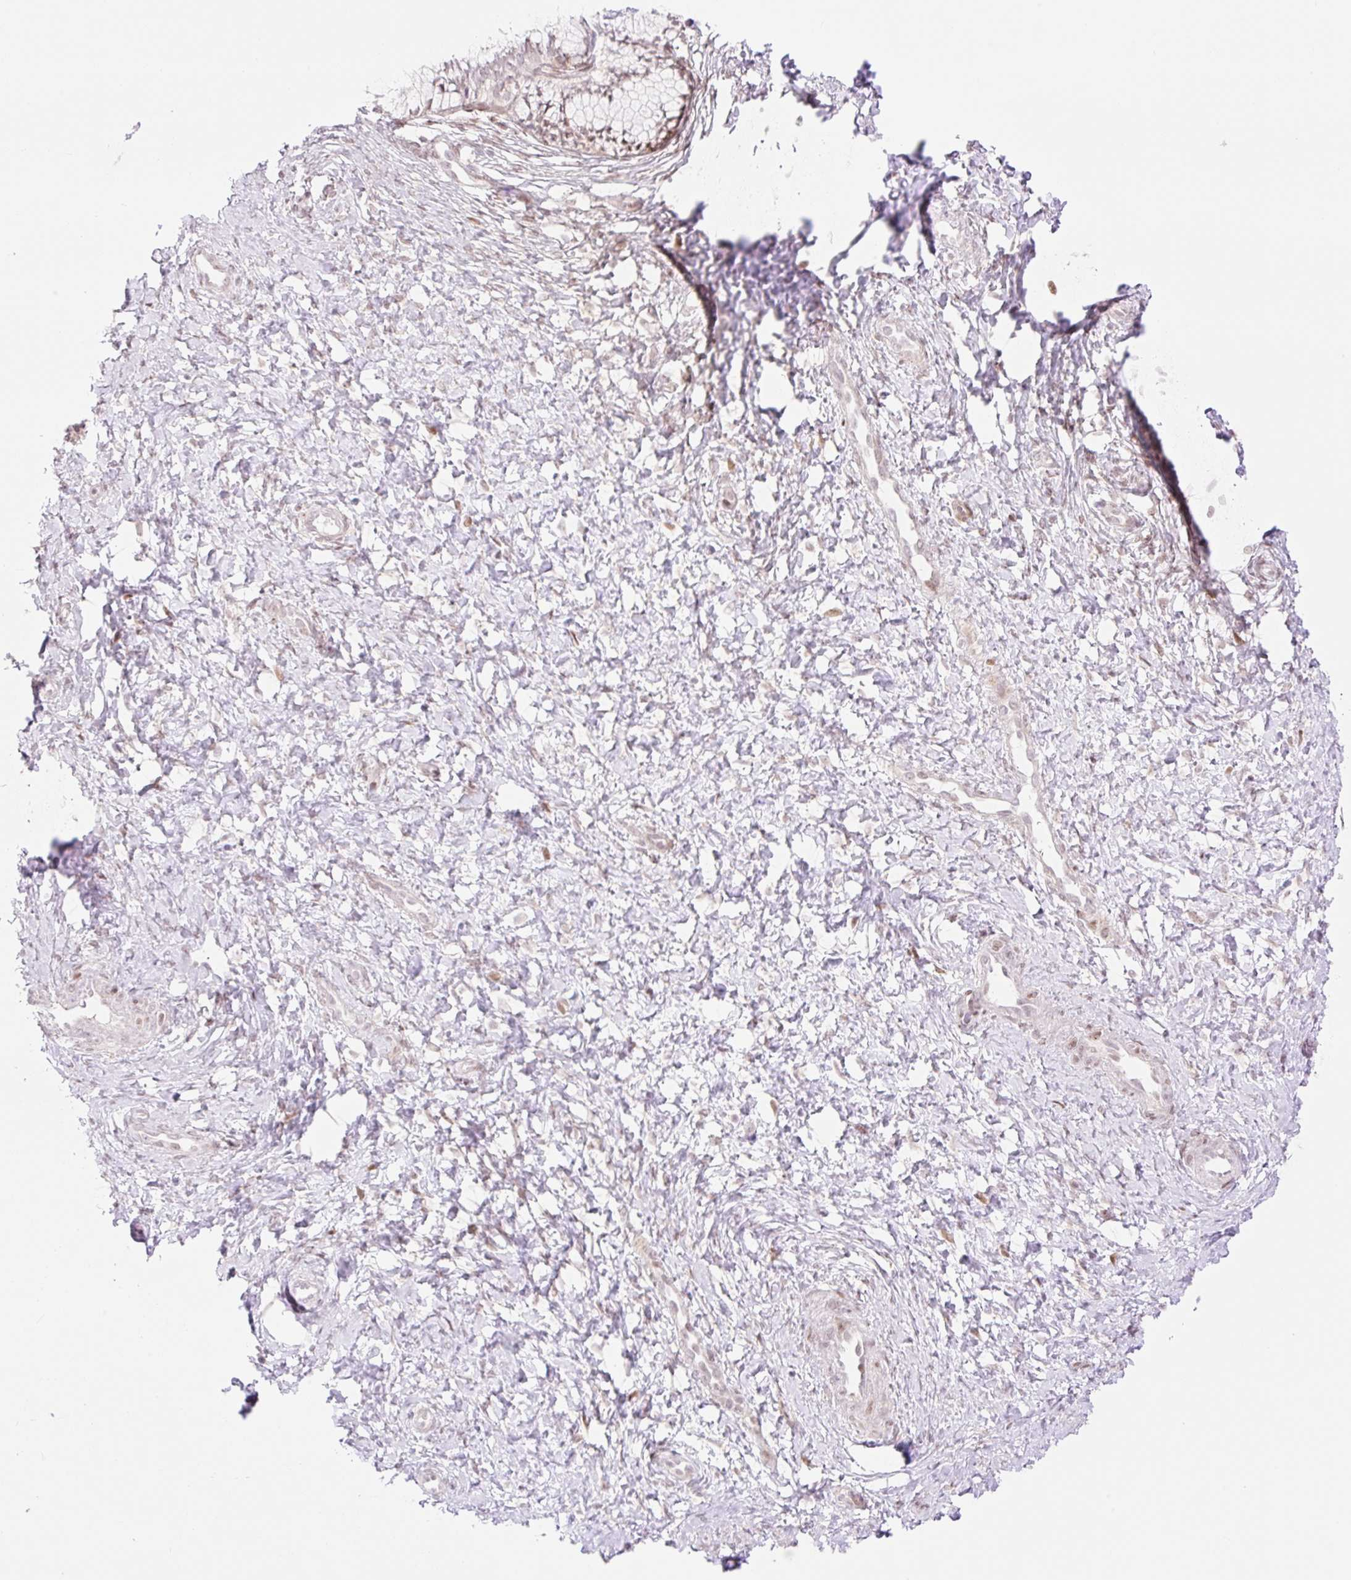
{"staining": {"intensity": "weak", "quantity": "<25%", "location": "nuclear"}, "tissue": "cervix", "cell_type": "Glandular cells", "image_type": "normal", "snomed": [{"axis": "morphology", "description": "Normal tissue, NOS"}, {"axis": "topography", "description": "Cervix"}], "caption": "Protein analysis of benign cervix reveals no significant expression in glandular cells.", "gene": "ENSG00000264668", "patient": {"sex": "female", "age": 37}}